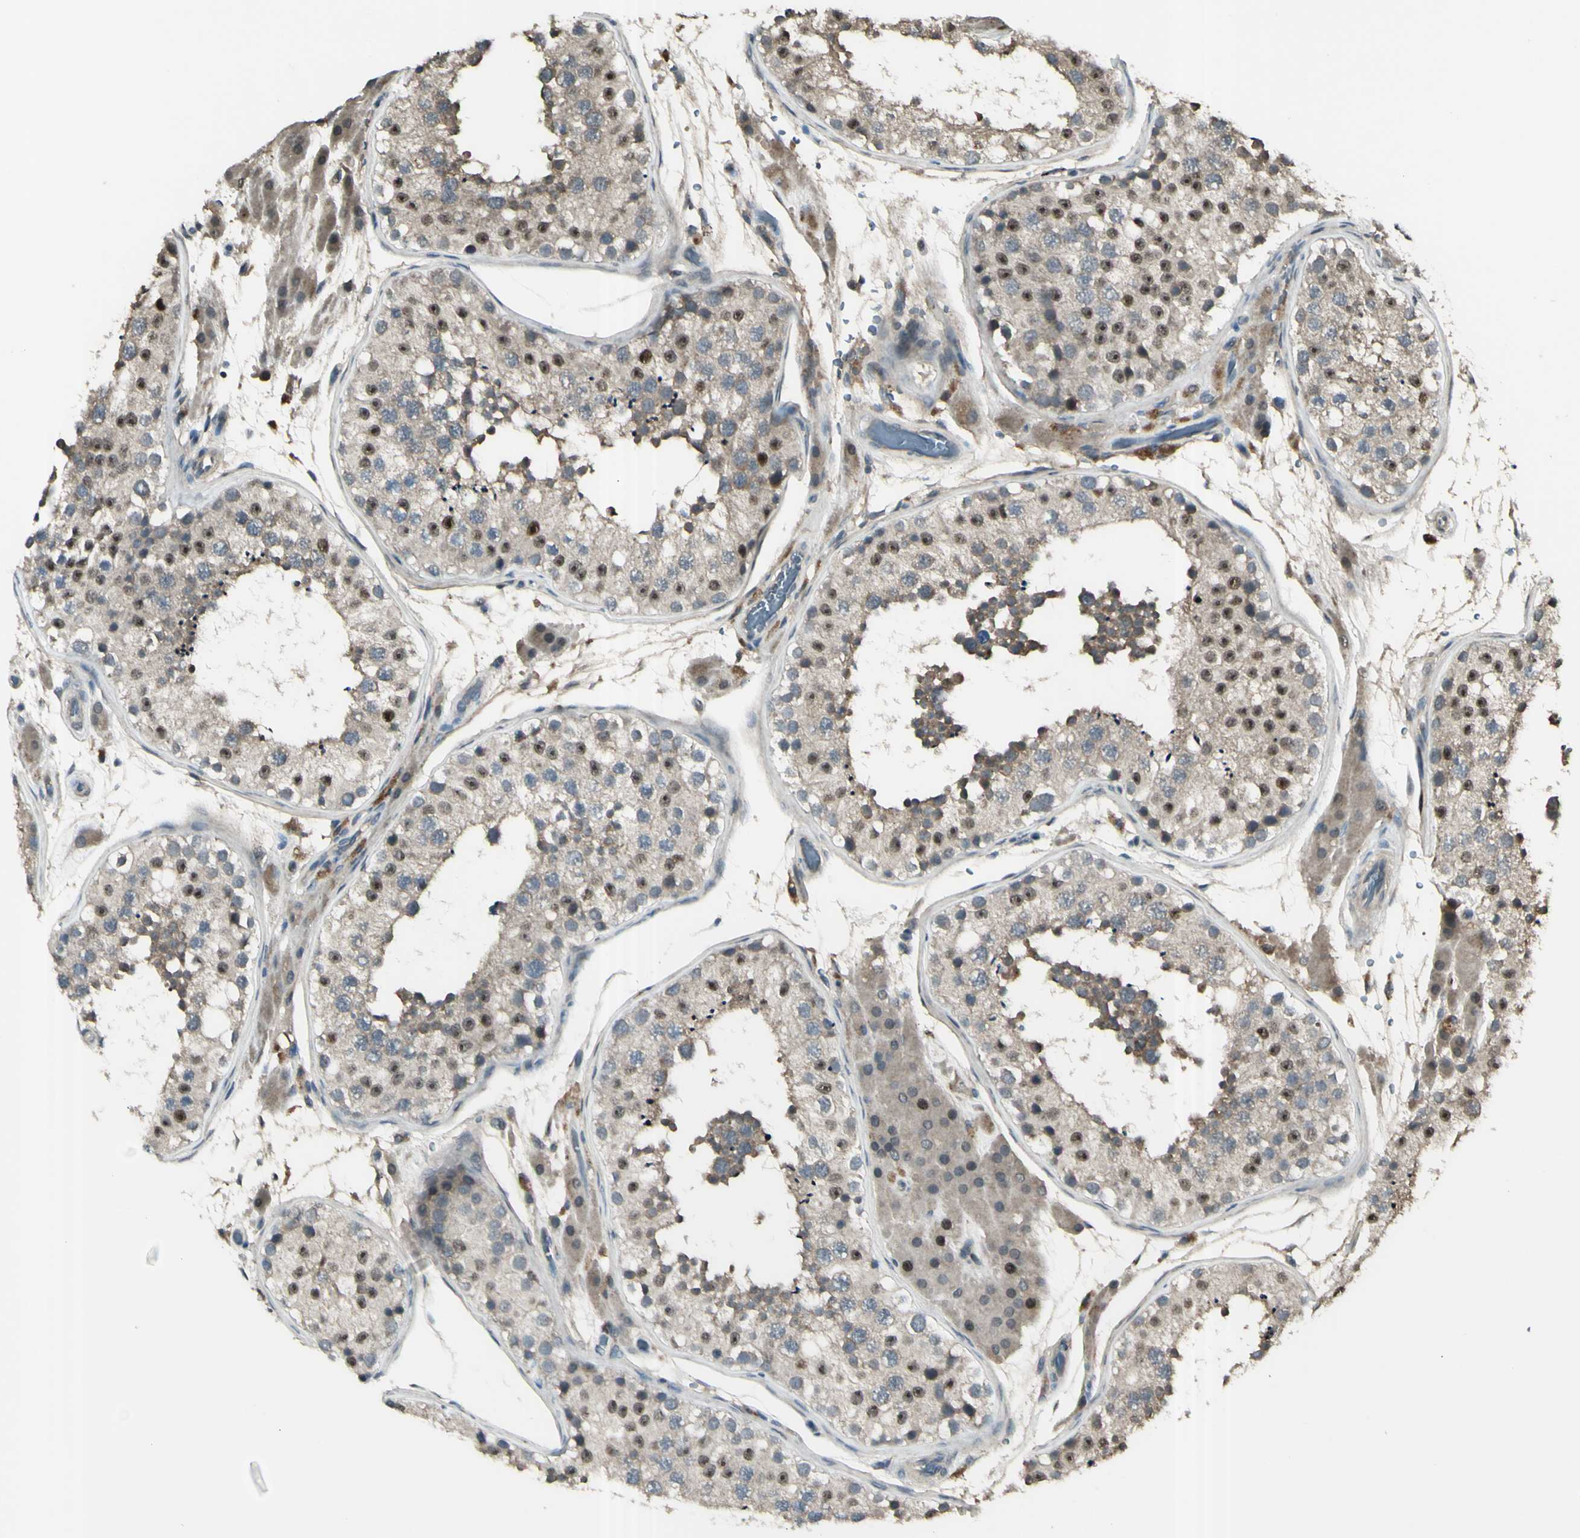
{"staining": {"intensity": "moderate", "quantity": ">75%", "location": "cytoplasmic/membranous,nuclear"}, "tissue": "testis", "cell_type": "Cells in seminiferous ducts", "image_type": "normal", "snomed": [{"axis": "morphology", "description": "Normal tissue, NOS"}, {"axis": "topography", "description": "Testis"}, {"axis": "topography", "description": "Epididymis"}], "caption": "Protein staining exhibits moderate cytoplasmic/membranous,nuclear staining in approximately >75% of cells in seminiferous ducts in unremarkable testis.", "gene": "GNAS", "patient": {"sex": "male", "age": 26}}